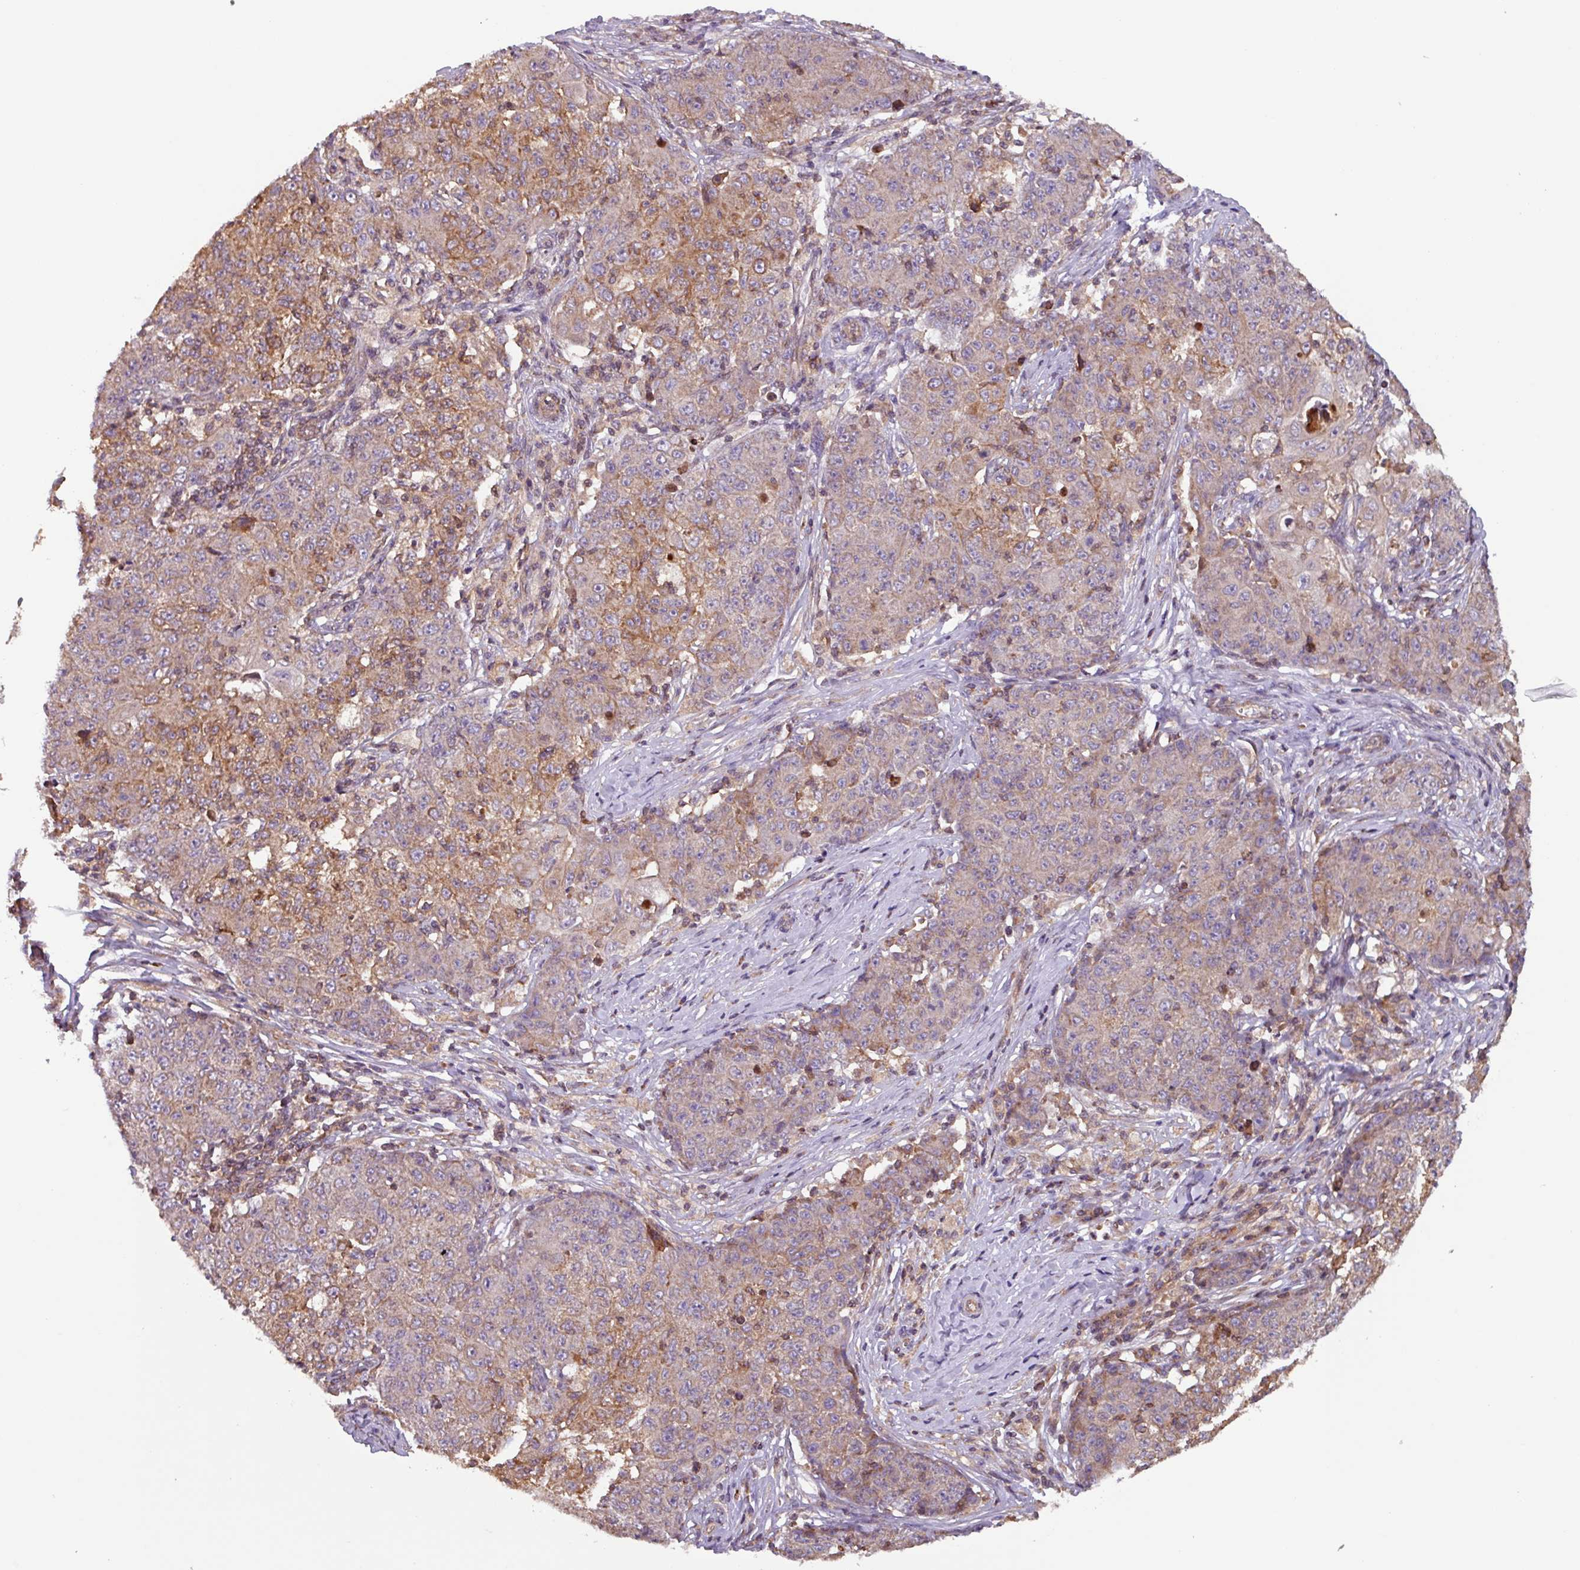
{"staining": {"intensity": "moderate", "quantity": ">75%", "location": "cytoplasmic/membranous"}, "tissue": "ovarian cancer", "cell_type": "Tumor cells", "image_type": "cancer", "snomed": [{"axis": "morphology", "description": "Carcinoma, endometroid"}, {"axis": "topography", "description": "Ovary"}], "caption": "Protein analysis of ovarian cancer tissue reveals moderate cytoplasmic/membranous expression in about >75% of tumor cells.", "gene": "PLEKHD1", "patient": {"sex": "female", "age": 42}}